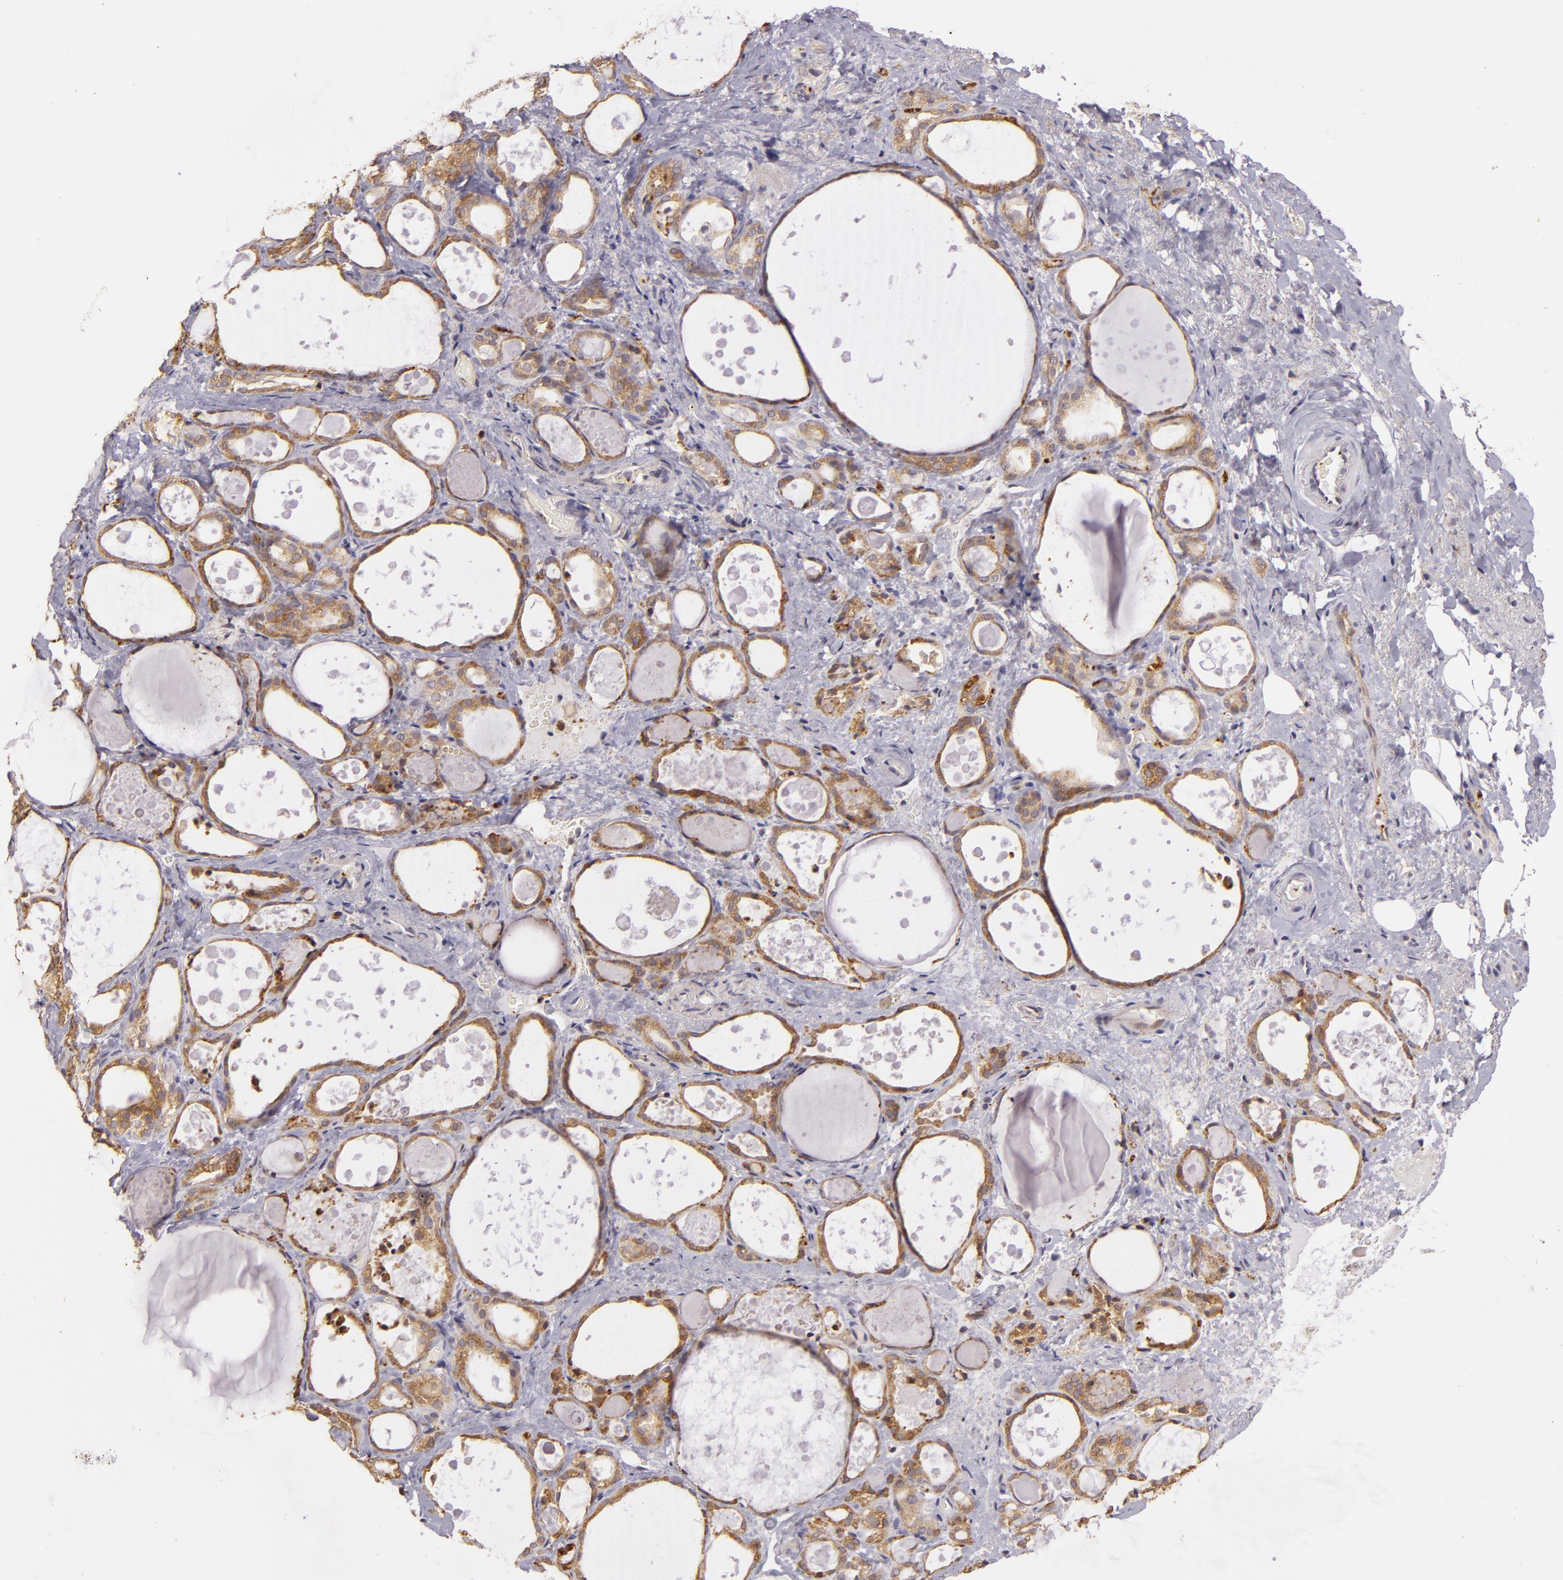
{"staining": {"intensity": "moderate", "quantity": ">75%", "location": "cytoplasmic/membranous"}, "tissue": "thyroid gland", "cell_type": "Glandular cells", "image_type": "normal", "snomed": [{"axis": "morphology", "description": "Normal tissue, NOS"}, {"axis": "topography", "description": "Thyroid gland"}], "caption": "Thyroid gland was stained to show a protein in brown. There is medium levels of moderate cytoplasmic/membranous expression in approximately >75% of glandular cells.", "gene": "SYTL4", "patient": {"sex": "female", "age": 75}}